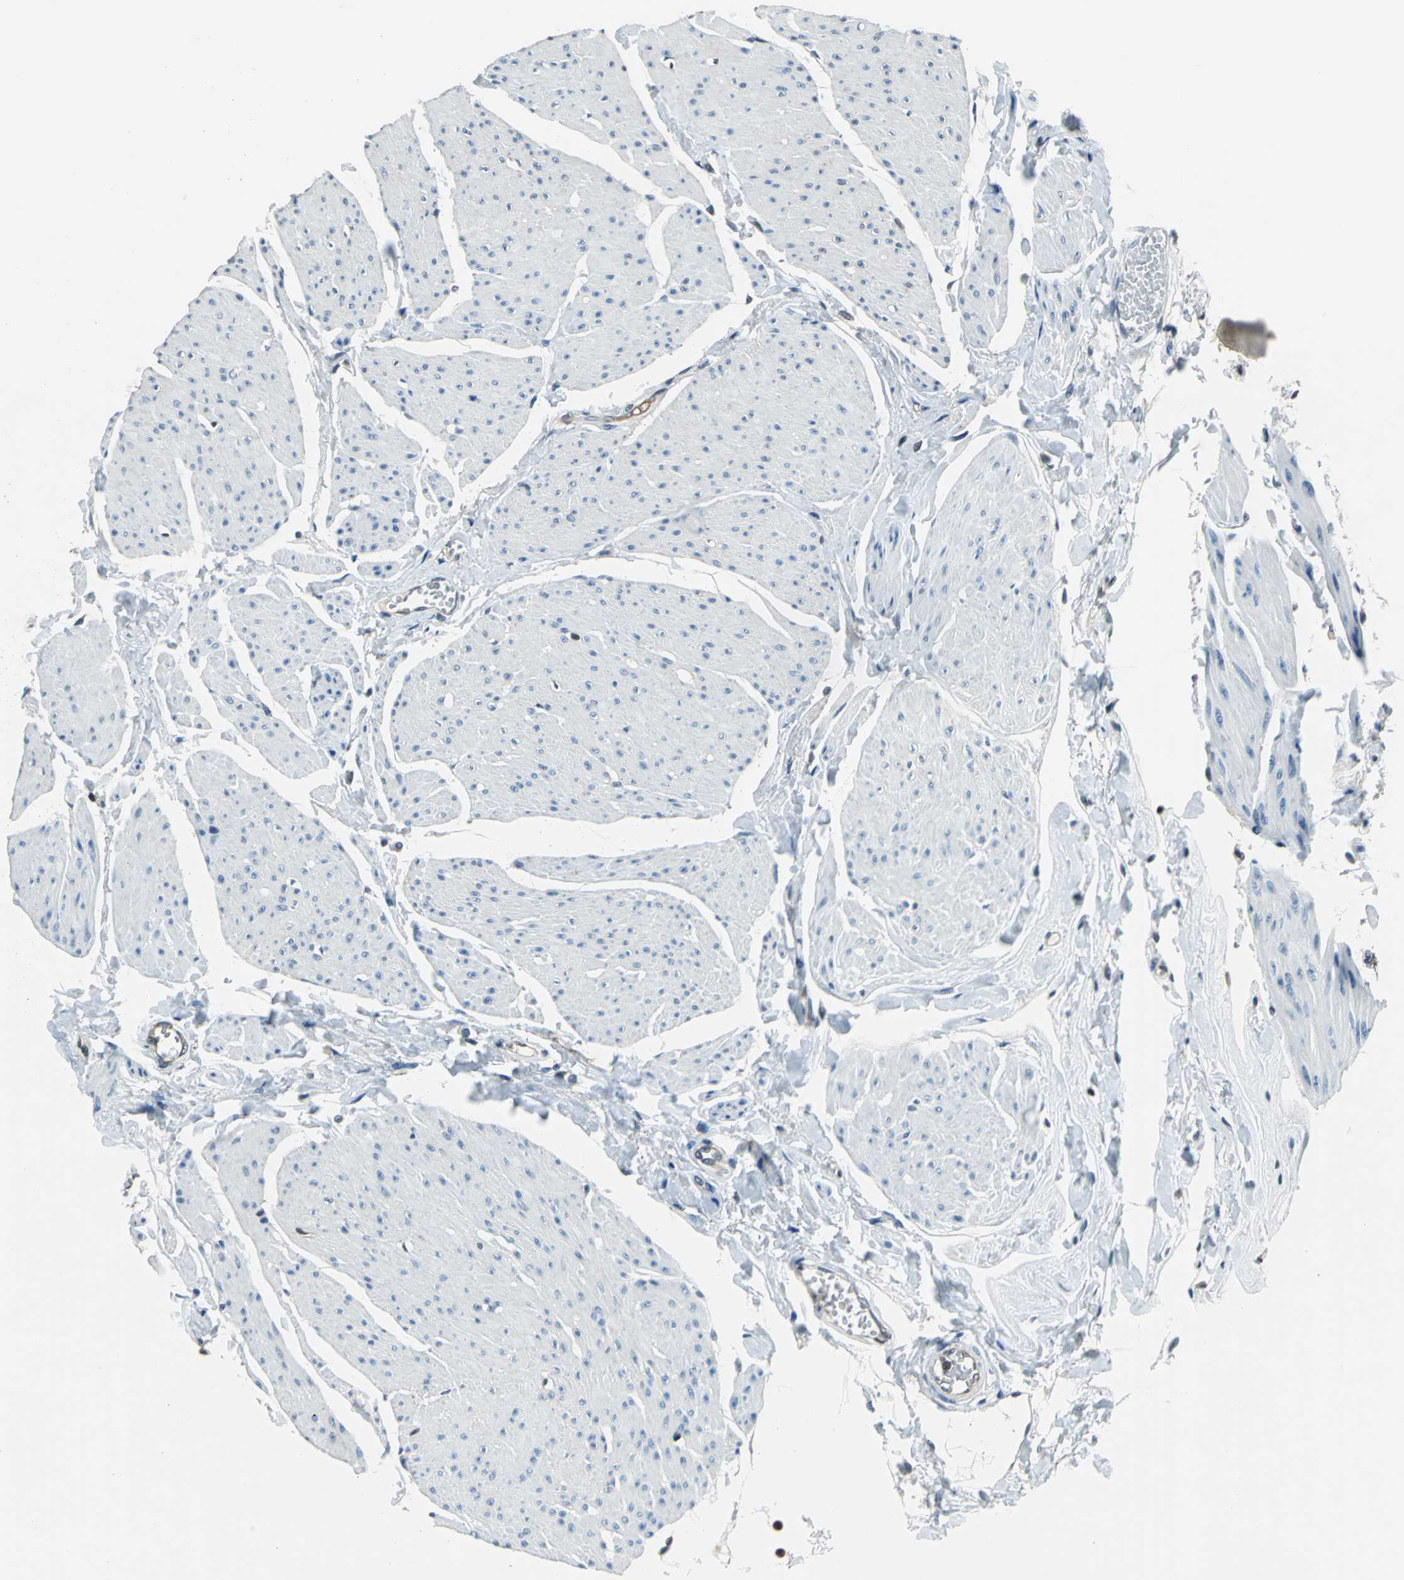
{"staining": {"intensity": "moderate", "quantity": ">75%", "location": "cytoplasmic/membranous,nuclear"}, "tissue": "urinary bladder", "cell_type": "Urothelial cells", "image_type": "normal", "snomed": [{"axis": "morphology", "description": "Normal tissue, NOS"}, {"axis": "topography", "description": "Urinary bladder"}], "caption": "Moderate cytoplasmic/membranous,nuclear positivity for a protein is seen in approximately >75% of urothelial cells of unremarkable urinary bladder using immunohistochemistry.", "gene": "PSME1", "patient": {"sex": "female", "age": 80}}